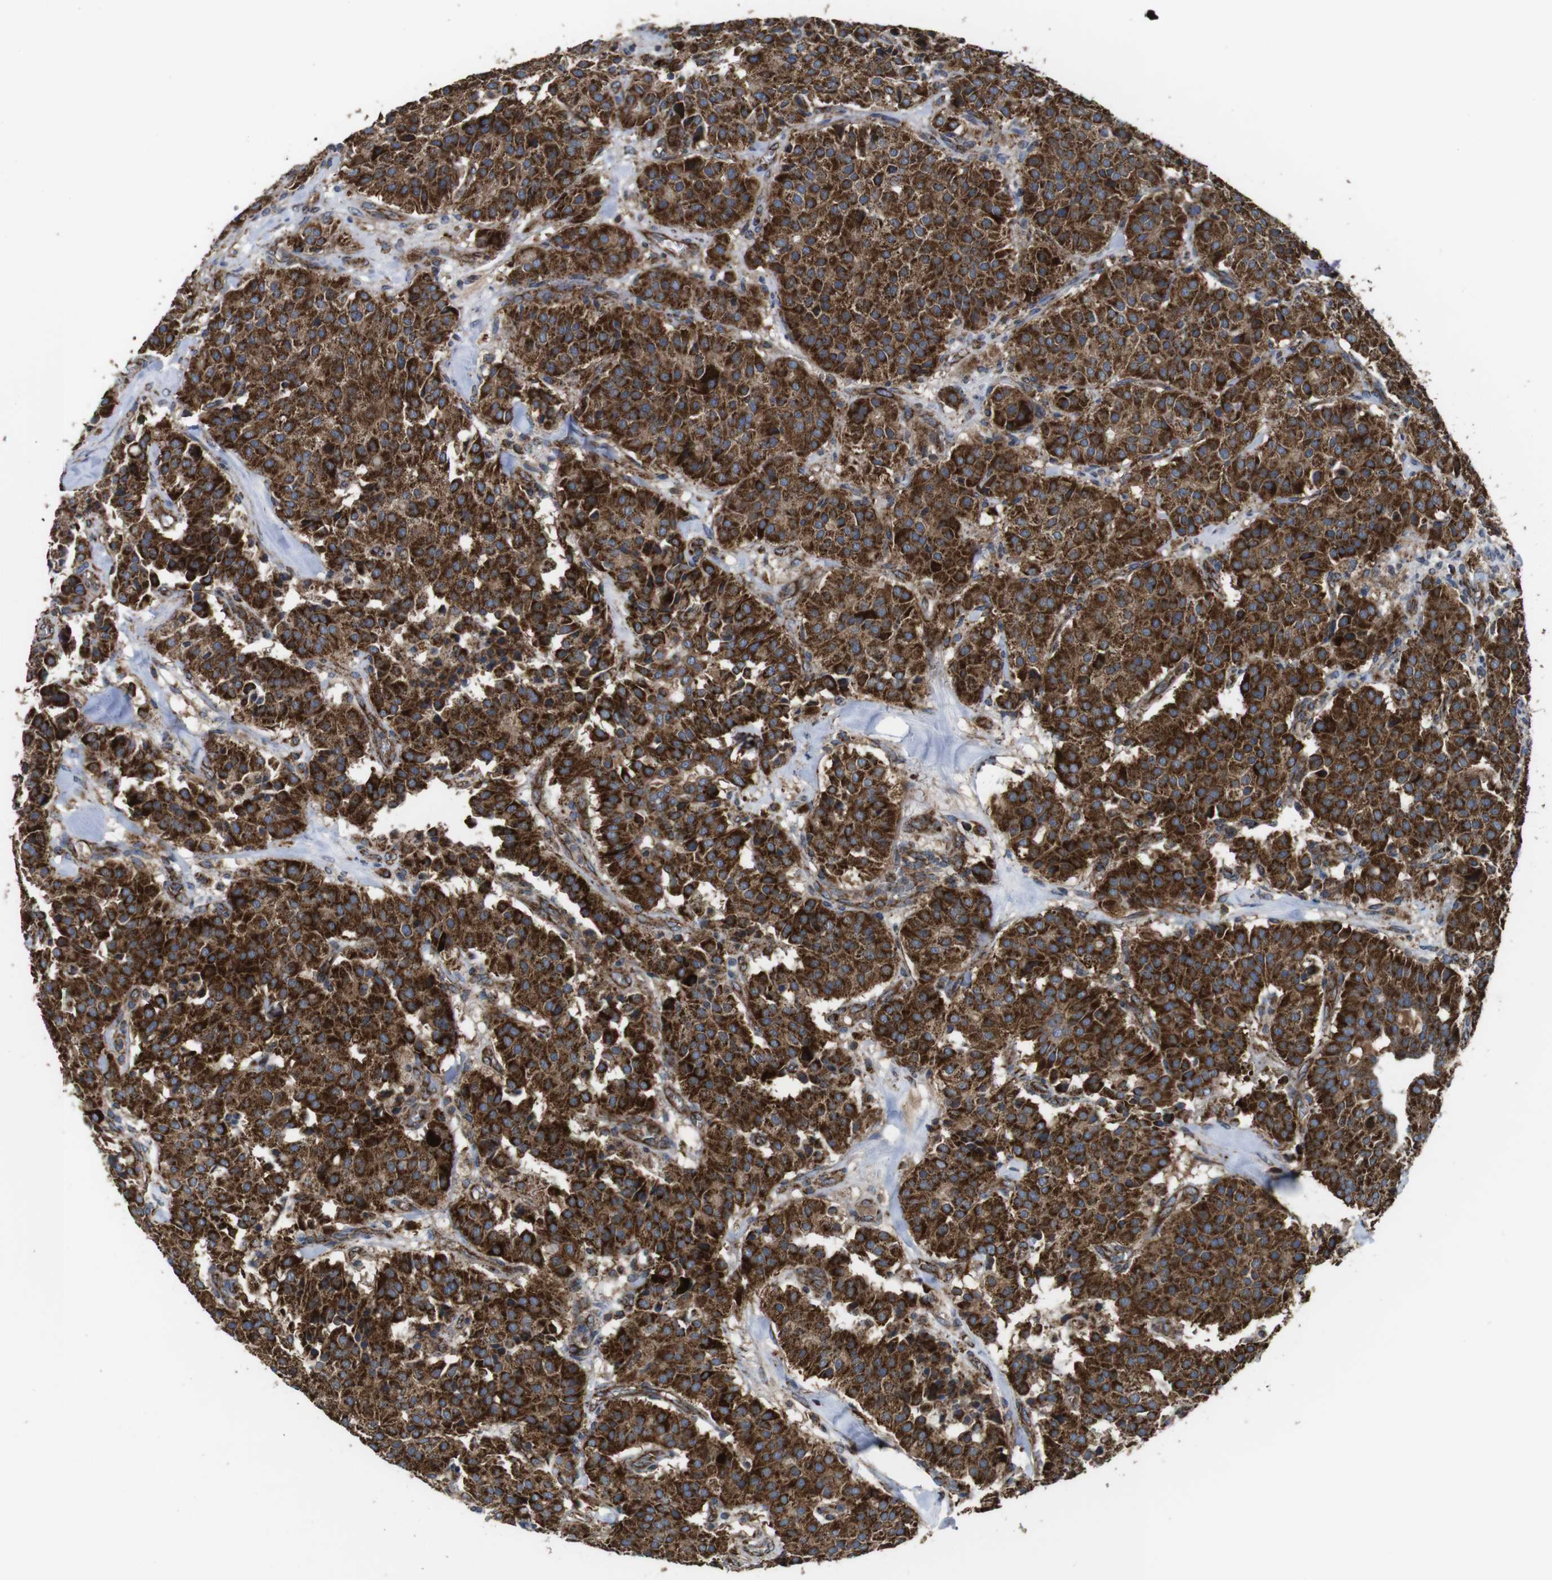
{"staining": {"intensity": "strong", "quantity": ">75%", "location": "cytoplasmic/membranous"}, "tissue": "carcinoid", "cell_type": "Tumor cells", "image_type": "cancer", "snomed": [{"axis": "morphology", "description": "Carcinoid, malignant, NOS"}, {"axis": "topography", "description": "Lung"}], "caption": "Protein staining of carcinoid tissue exhibits strong cytoplasmic/membranous positivity in about >75% of tumor cells. (brown staining indicates protein expression, while blue staining denotes nuclei).", "gene": "HK1", "patient": {"sex": "male", "age": 30}}